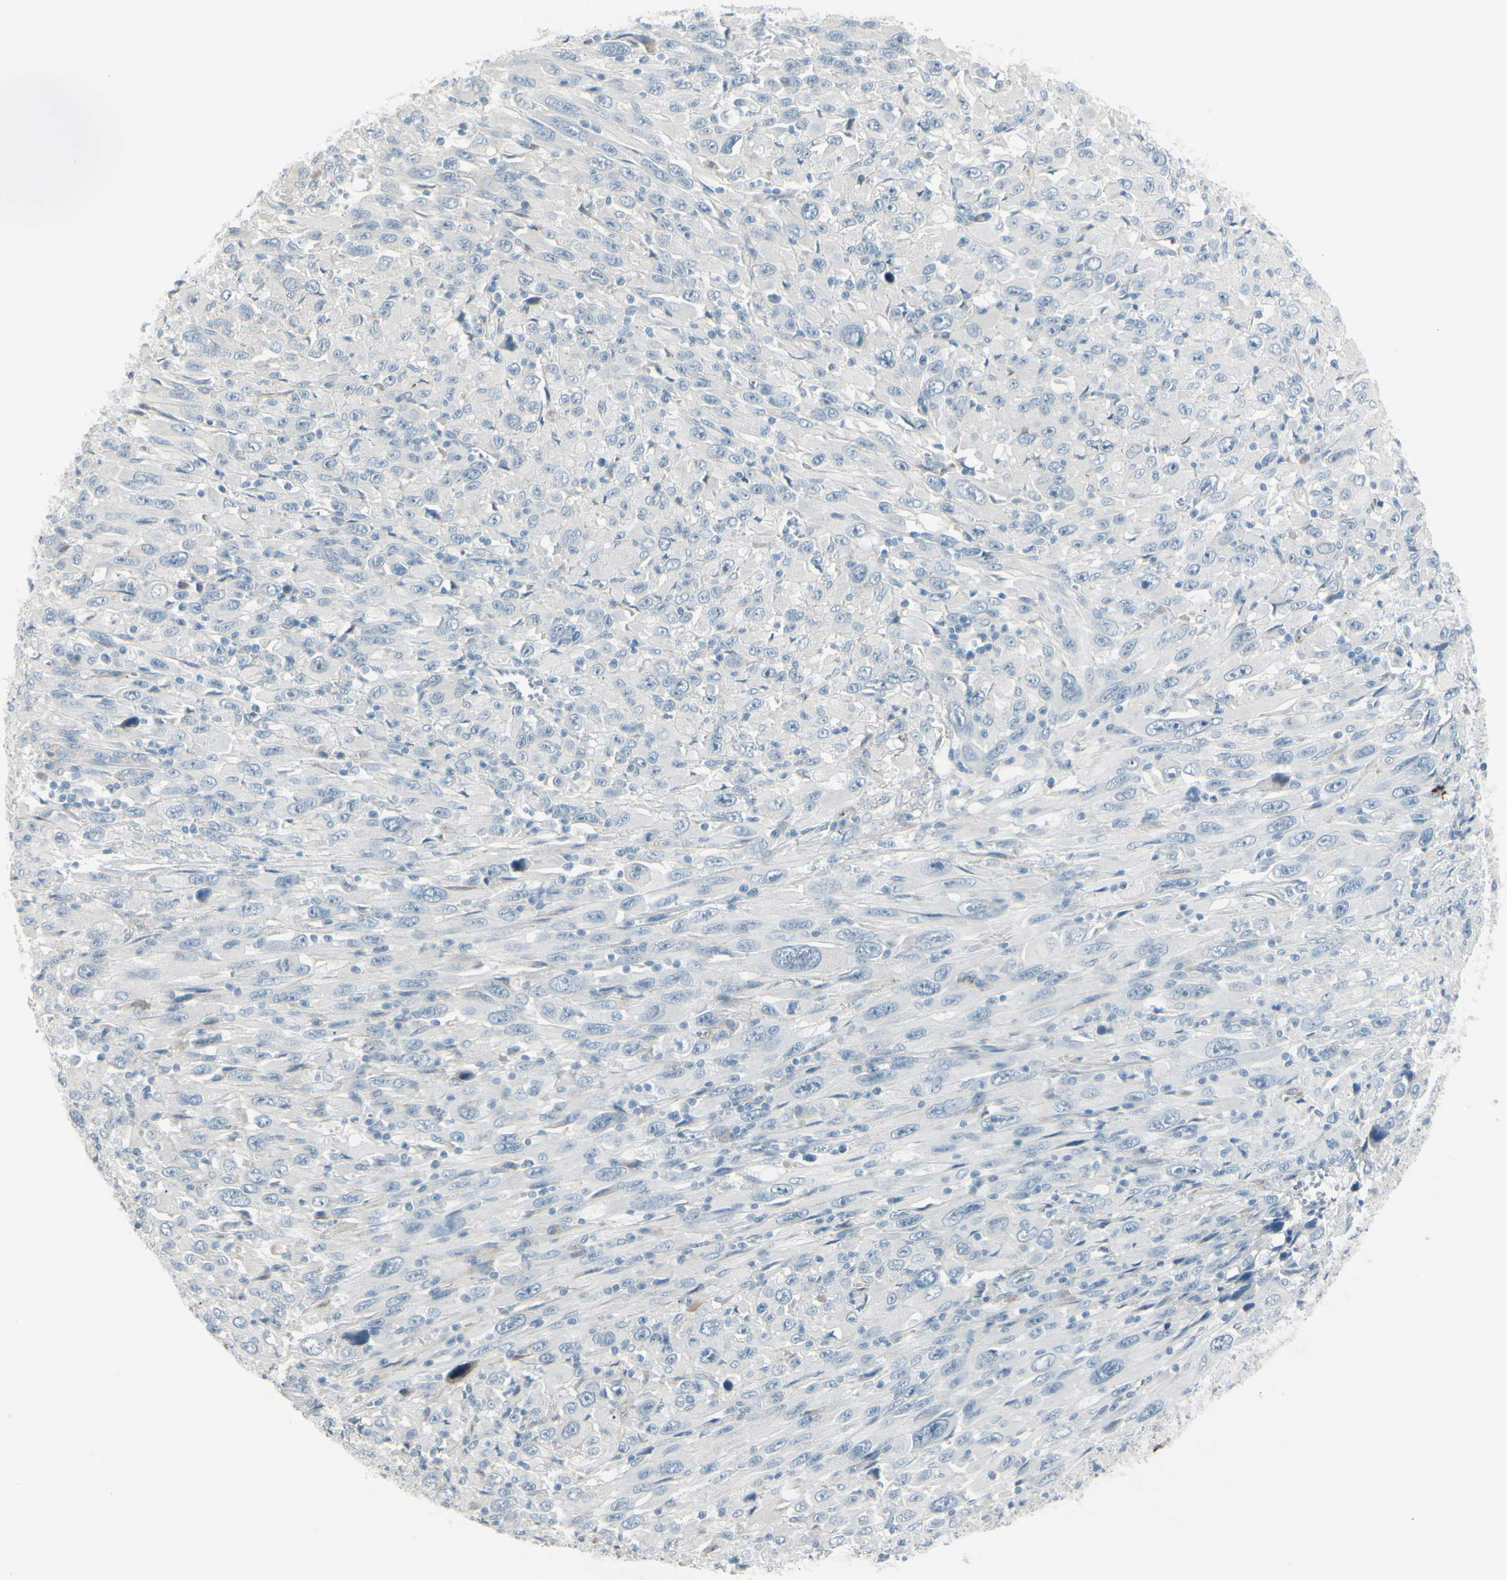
{"staining": {"intensity": "negative", "quantity": "none", "location": "none"}, "tissue": "melanoma", "cell_type": "Tumor cells", "image_type": "cancer", "snomed": [{"axis": "morphology", "description": "Malignant melanoma, Metastatic site"}, {"axis": "topography", "description": "Skin"}], "caption": "Image shows no significant protein positivity in tumor cells of melanoma.", "gene": "GPR34", "patient": {"sex": "female", "age": 56}}